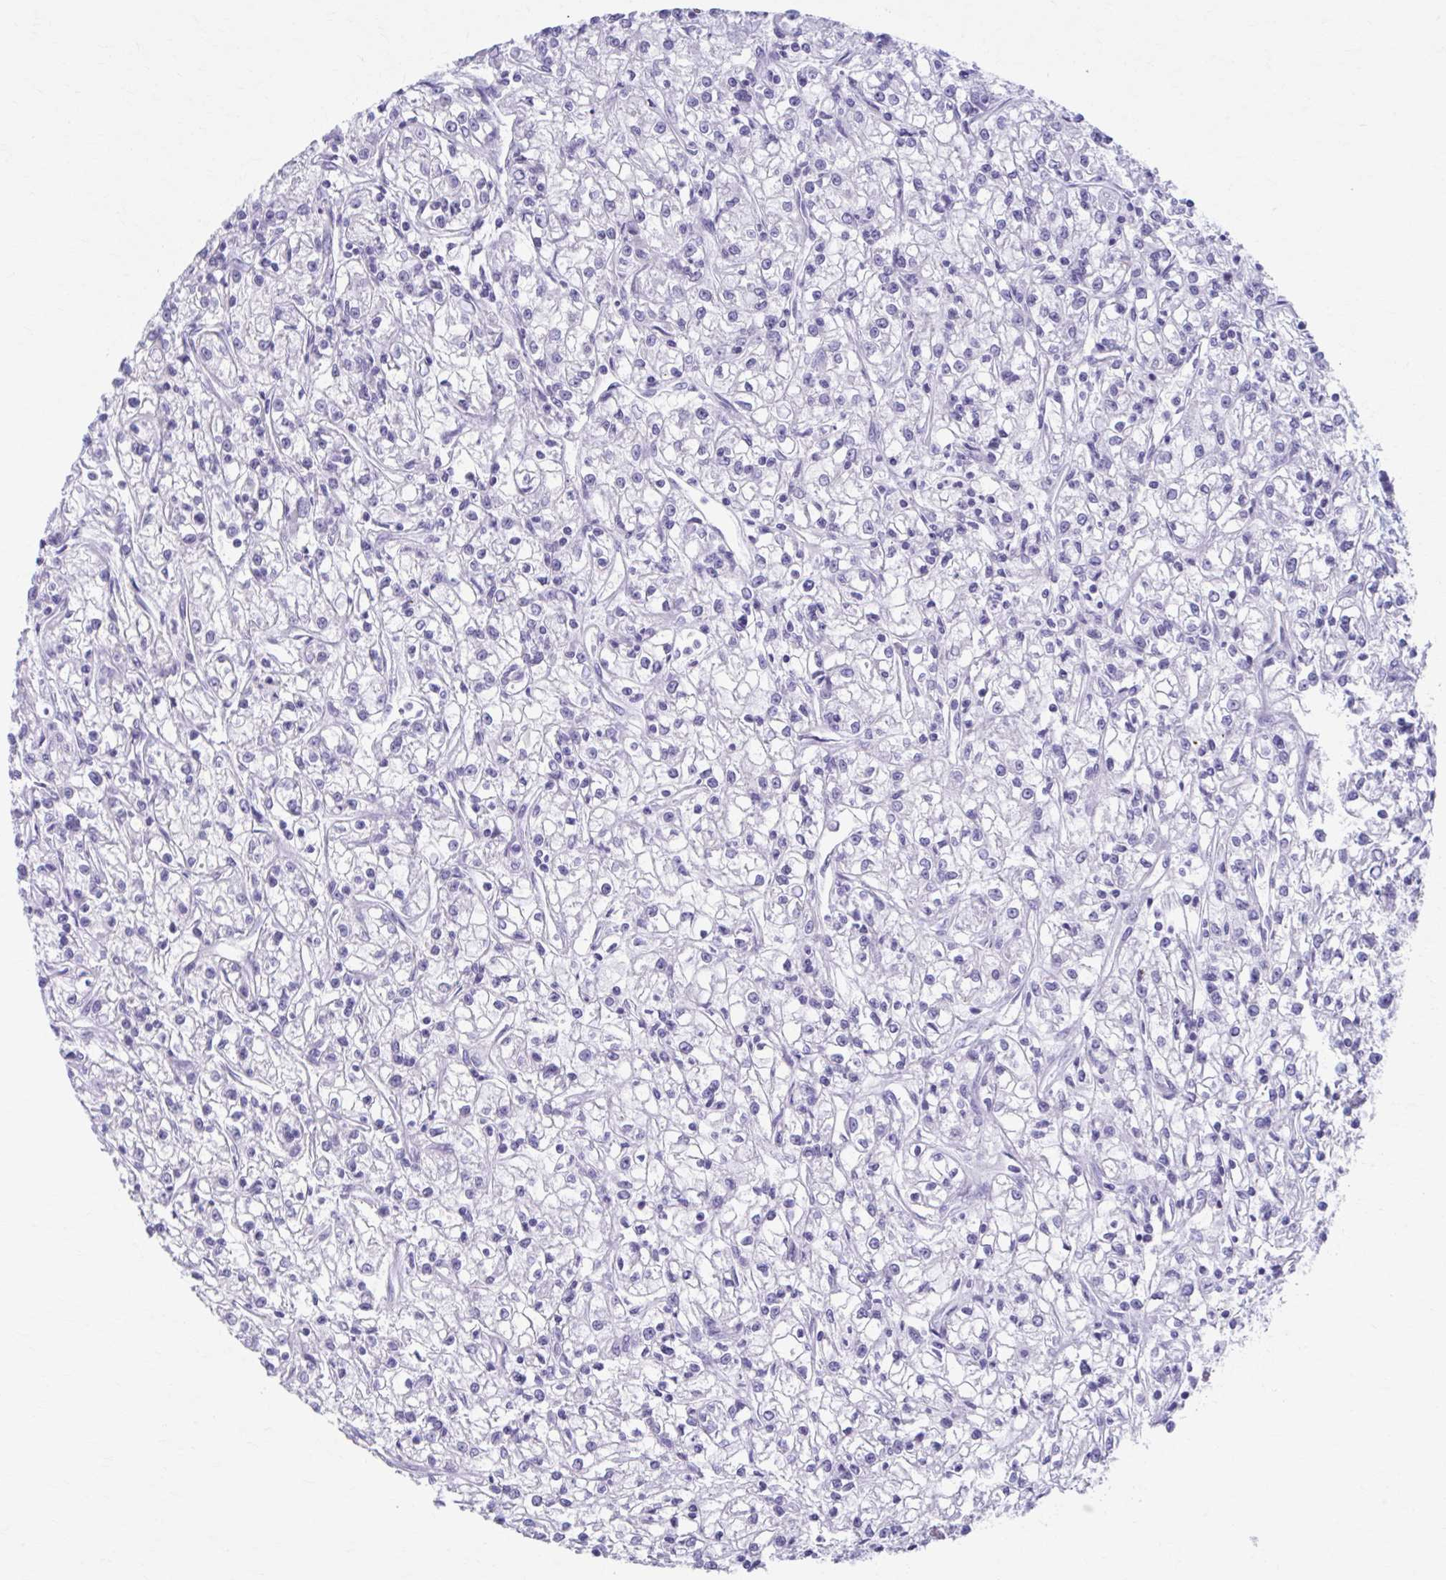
{"staining": {"intensity": "negative", "quantity": "none", "location": "none"}, "tissue": "renal cancer", "cell_type": "Tumor cells", "image_type": "cancer", "snomed": [{"axis": "morphology", "description": "Adenocarcinoma, NOS"}, {"axis": "topography", "description": "Kidney"}], "caption": "A high-resolution photomicrograph shows immunohistochemistry staining of renal adenocarcinoma, which exhibits no significant staining in tumor cells. (DAB (3,3'-diaminobenzidine) IHC with hematoxylin counter stain).", "gene": "CCDC105", "patient": {"sex": "female", "age": 59}}